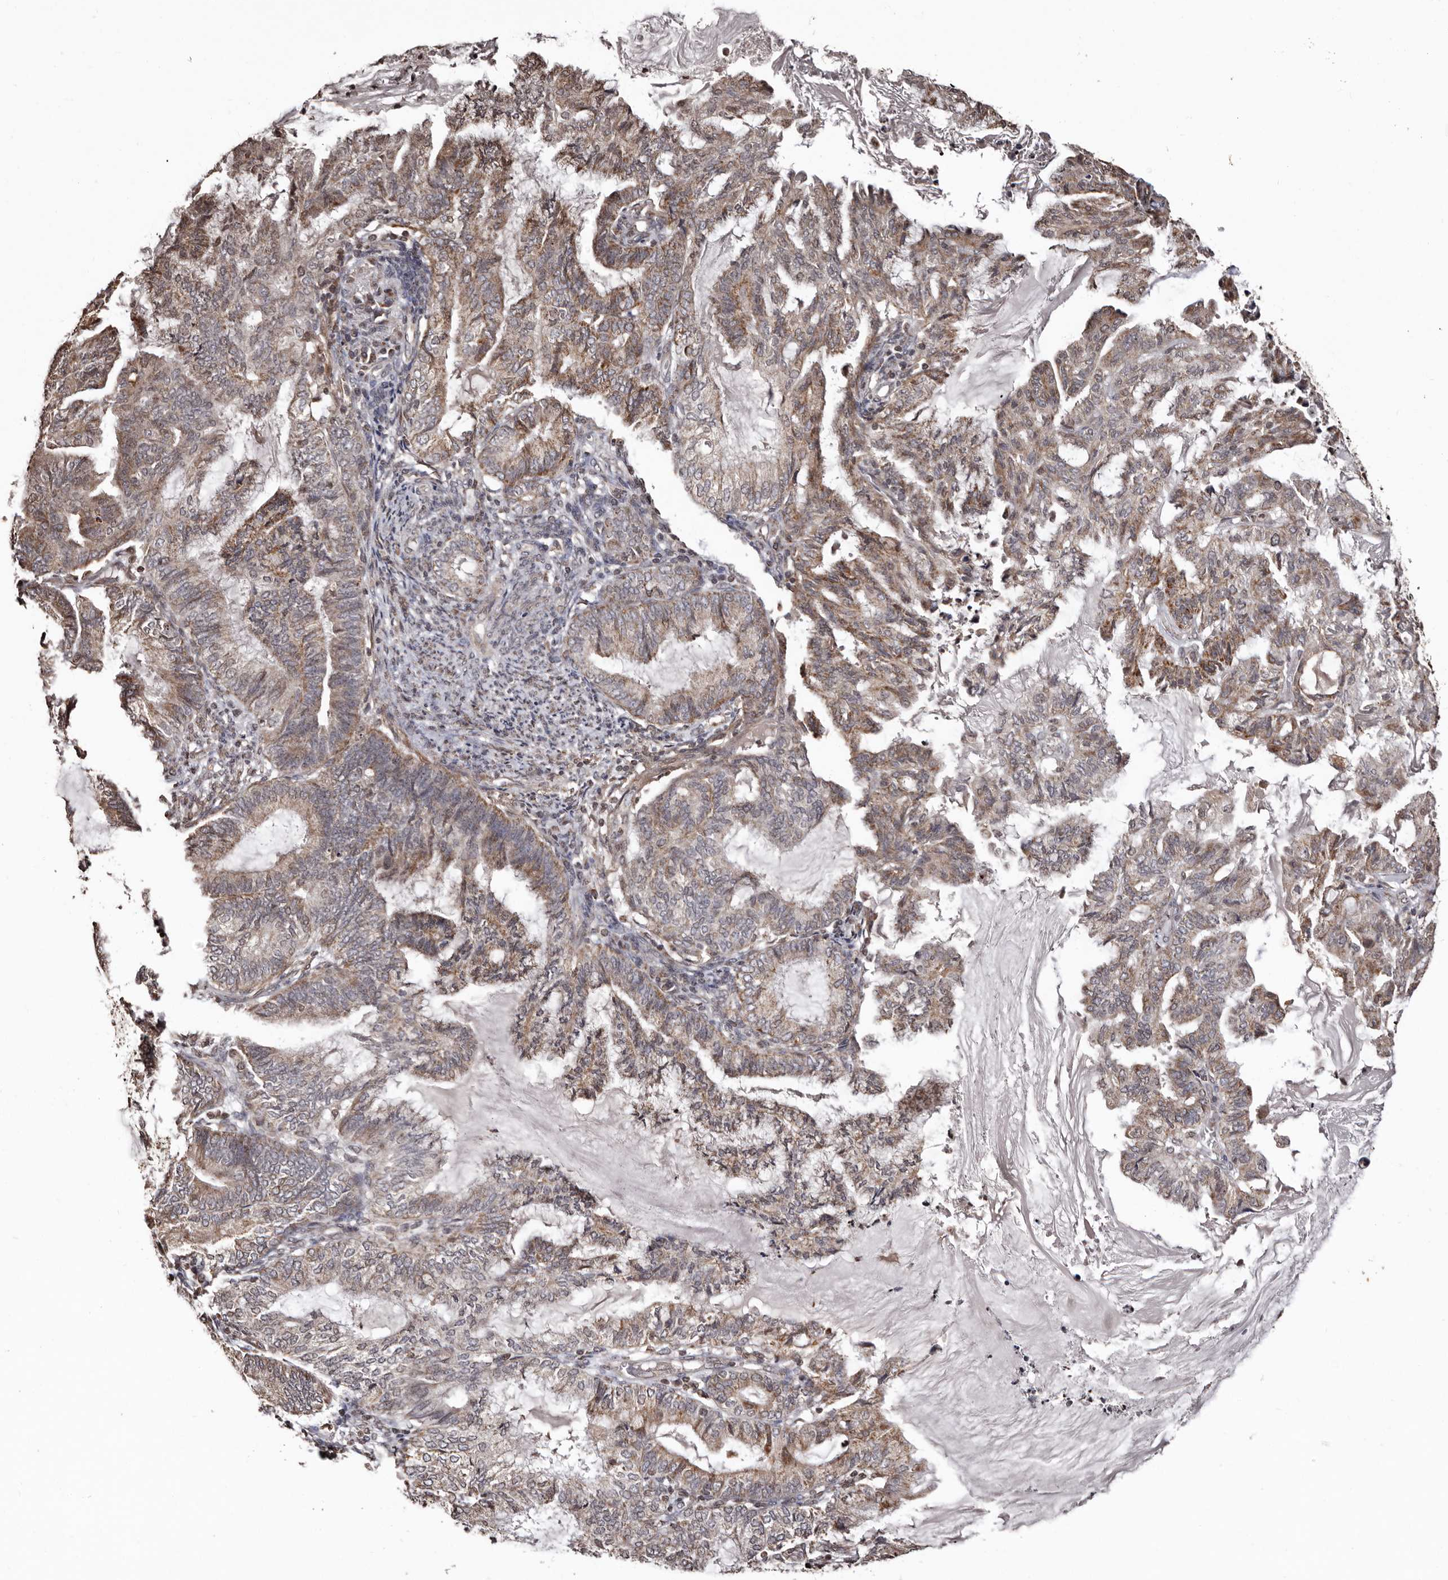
{"staining": {"intensity": "moderate", "quantity": ">75%", "location": "cytoplasmic/membranous"}, "tissue": "endometrial cancer", "cell_type": "Tumor cells", "image_type": "cancer", "snomed": [{"axis": "morphology", "description": "Adenocarcinoma, NOS"}, {"axis": "topography", "description": "Endometrium"}], "caption": "Tumor cells show medium levels of moderate cytoplasmic/membranous expression in approximately >75% of cells in endometrial cancer (adenocarcinoma).", "gene": "CCDC190", "patient": {"sex": "female", "age": 86}}